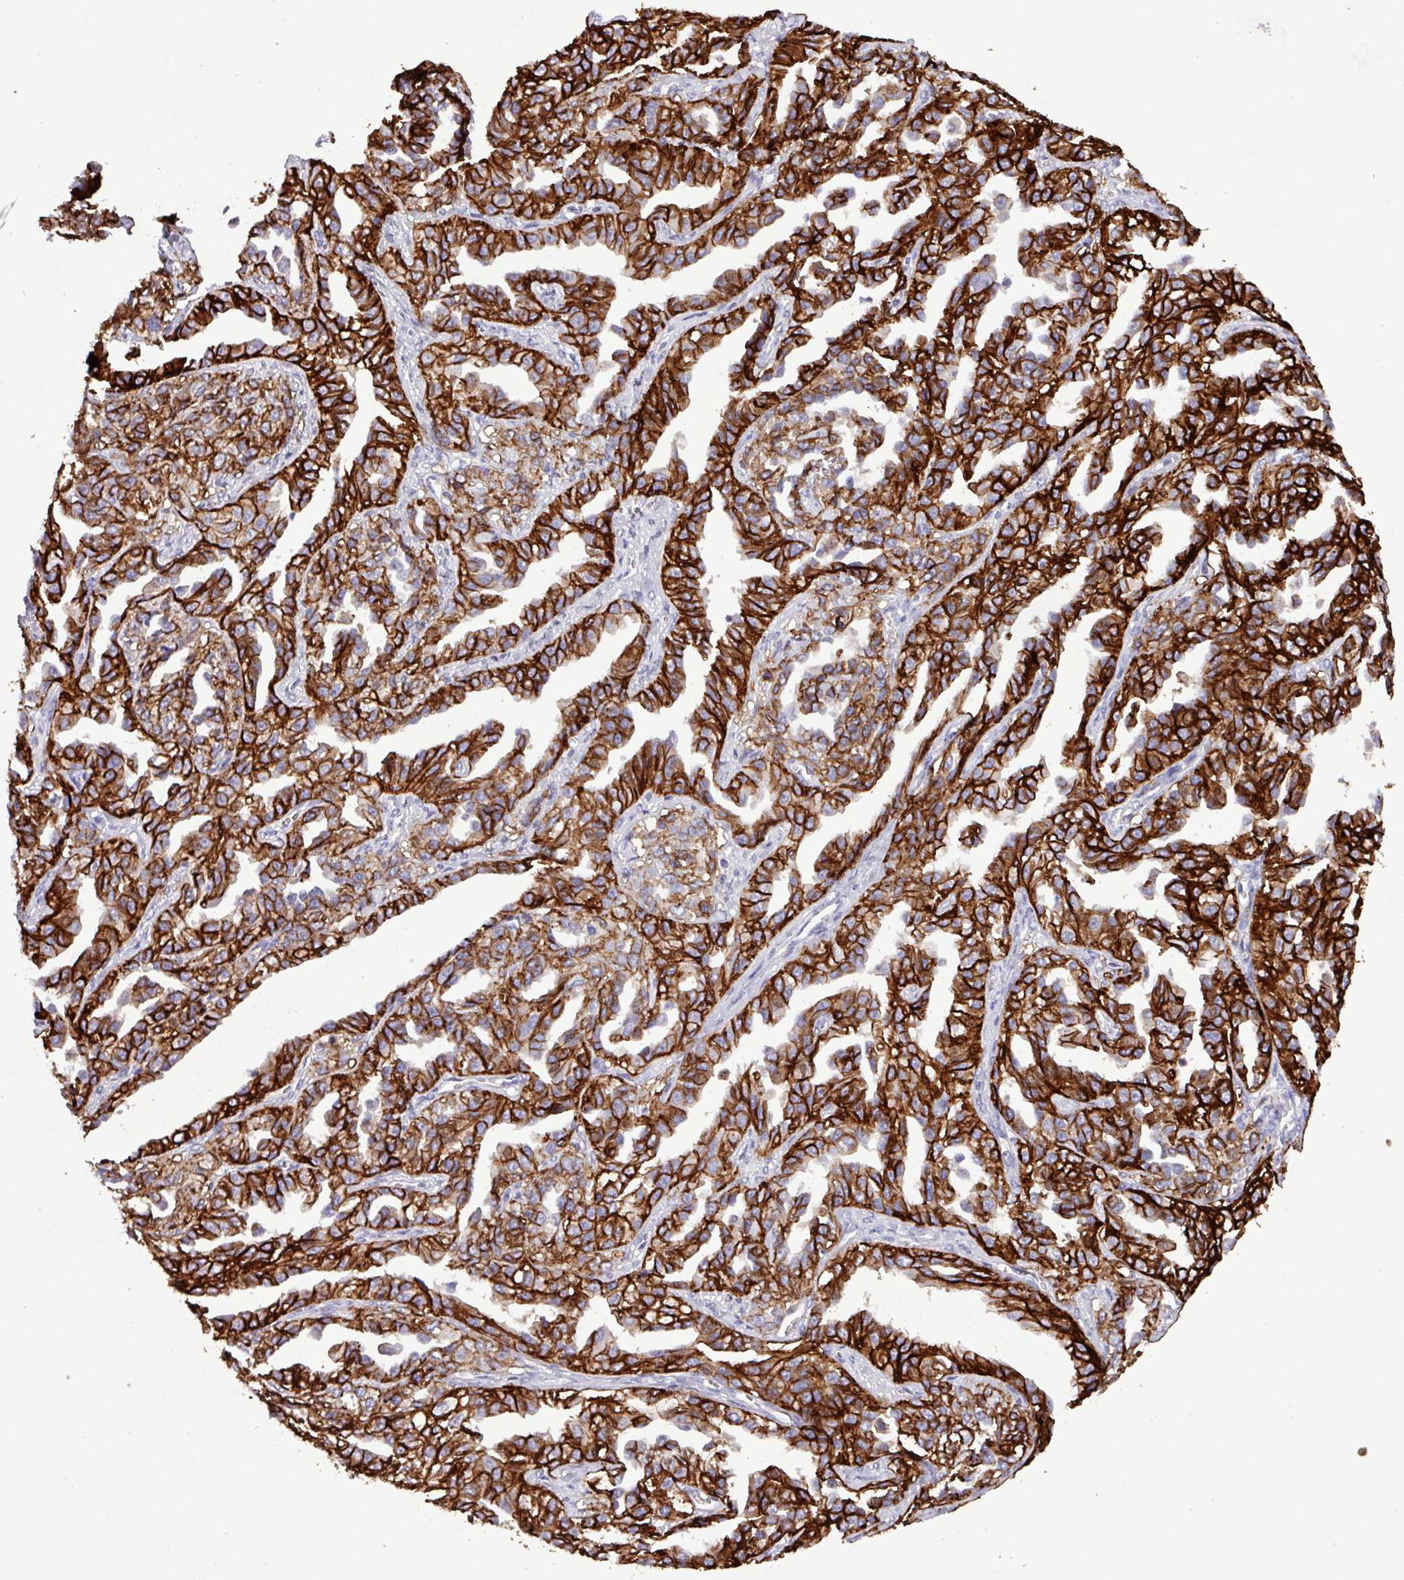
{"staining": {"intensity": "strong", "quantity": ">75%", "location": "cytoplasmic/membranous"}, "tissue": "ovarian cancer", "cell_type": "Tumor cells", "image_type": "cancer", "snomed": [{"axis": "morphology", "description": "Cystadenocarcinoma, serous, NOS"}, {"axis": "topography", "description": "Ovary"}], "caption": "Strong cytoplasmic/membranous staining is seen in about >75% of tumor cells in ovarian cancer.", "gene": "EPCAM", "patient": {"sex": "female", "age": 75}}